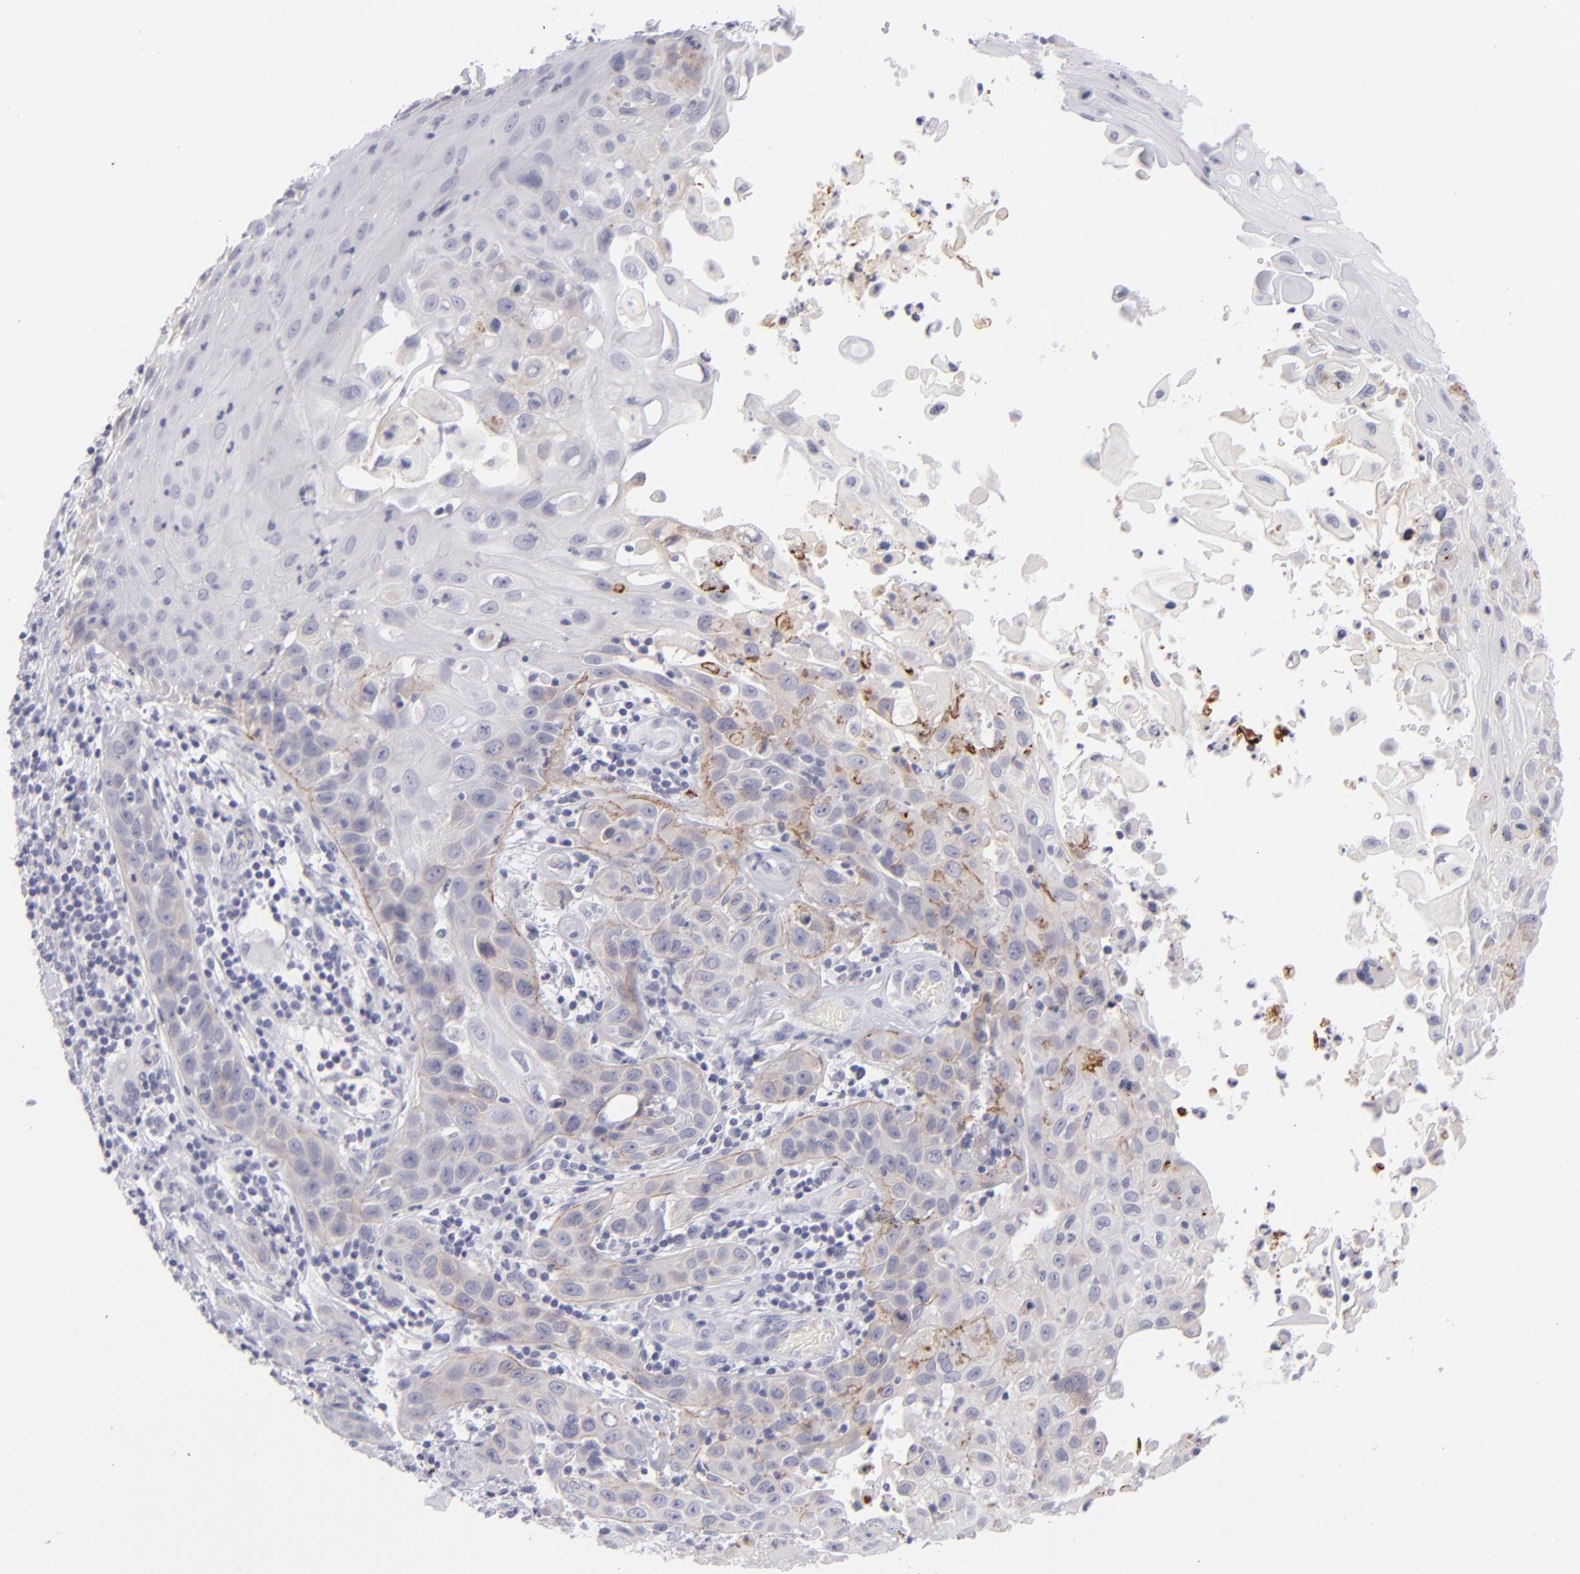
{"staining": {"intensity": "weak", "quantity": "<25%", "location": "cytoplasmic/membranous"}, "tissue": "skin cancer", "cell_type": "Tumor cells", "image_type": "cancer", "snomed": [{"axis": "morphology", "description": "Squamous cell carcinoma, NOS"}, {"axis": "topography", "description": "Skin"}], "caption": "Tumor cells show no significant protein positivity in squamous cell carcinoma (skin).", "gene": "ITGB4", "patient": {"sex": "male", "age": 84}}